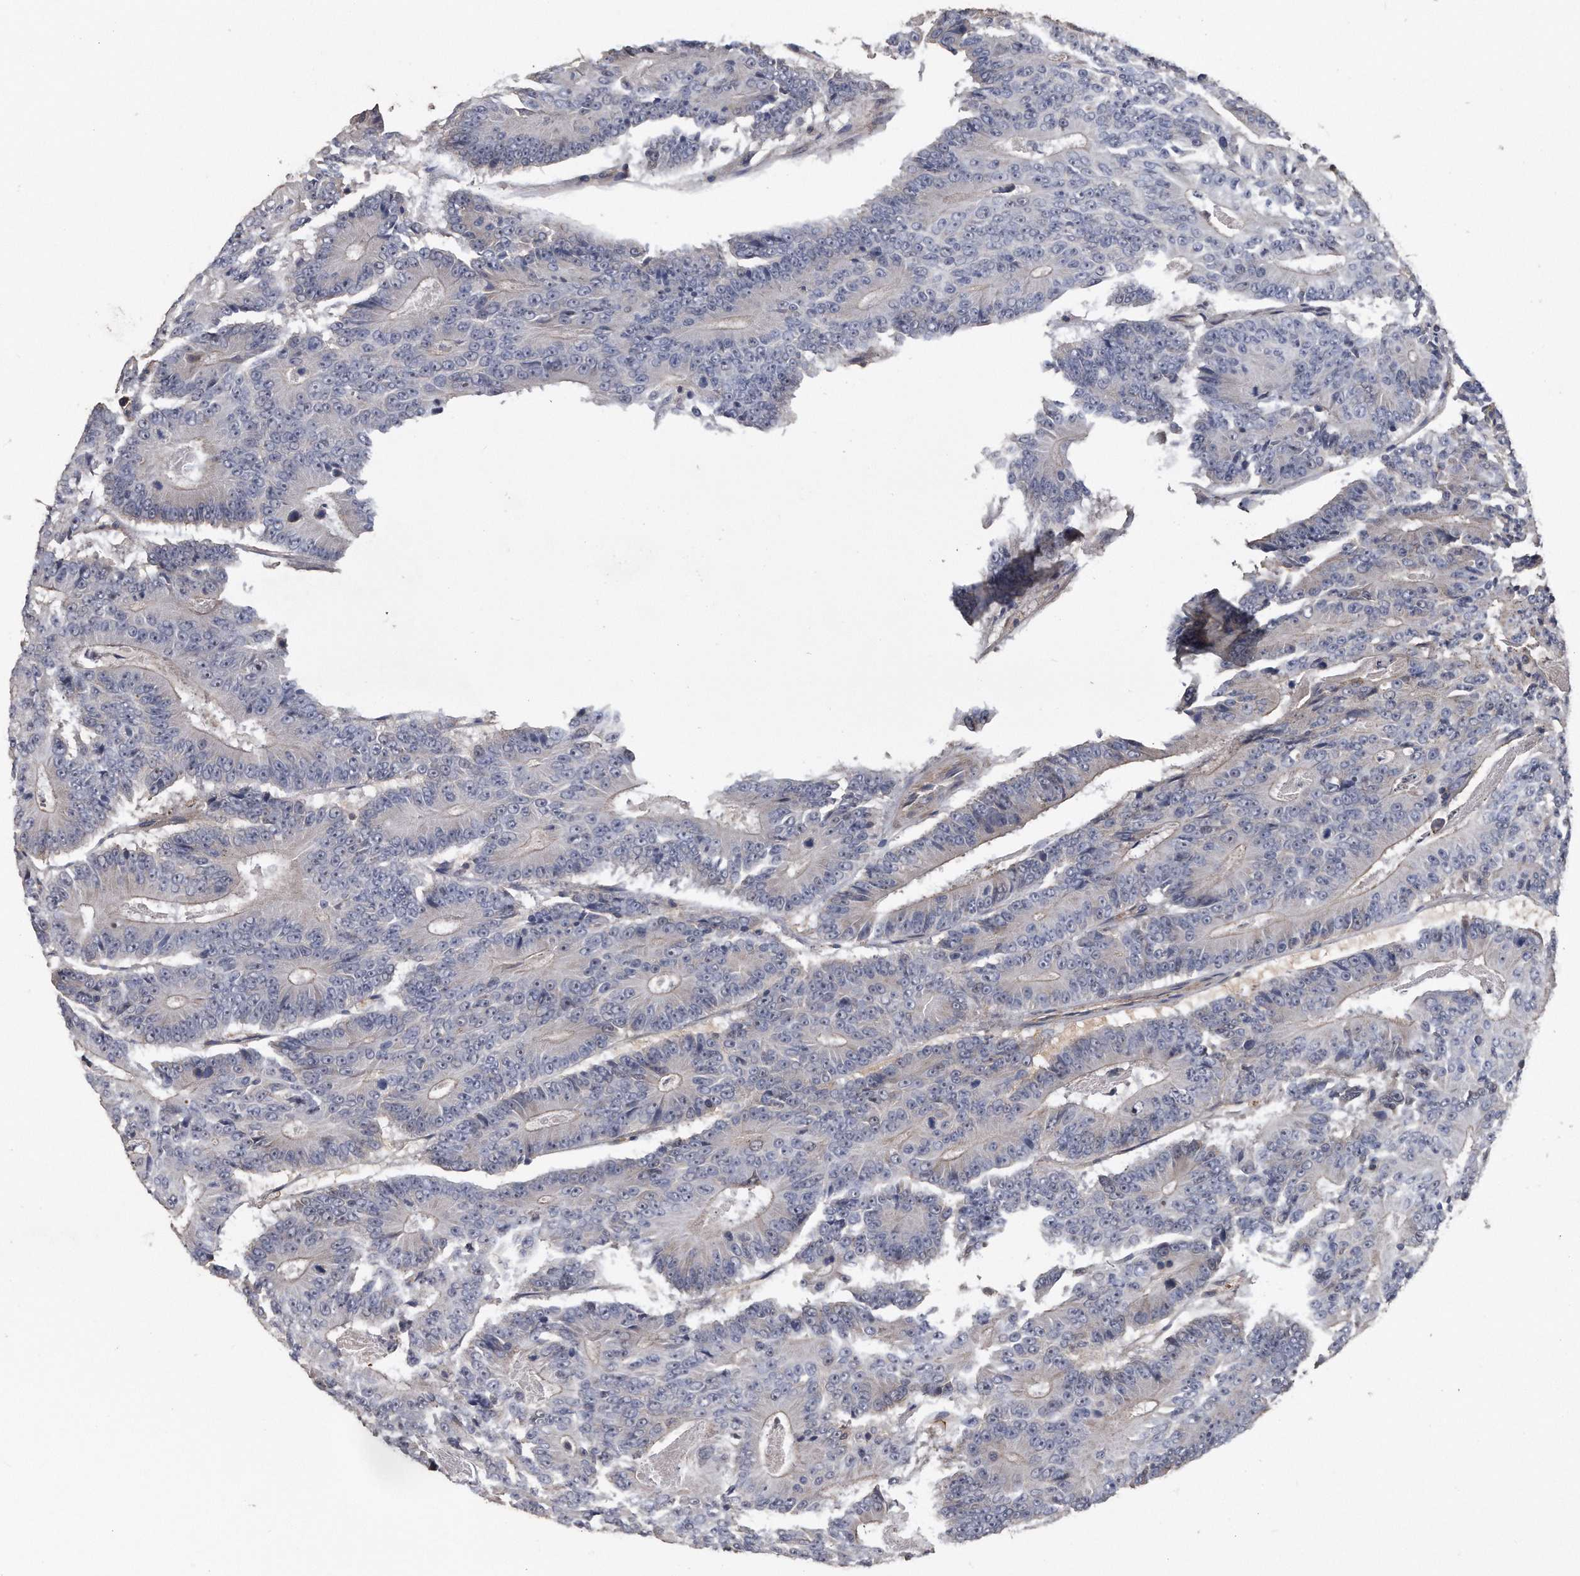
{"staining": {"intensity": "negative", "quantity": "none", "location": "none"}, "tissue": "colorectal cancer", "cell_type": "Tumor cells", "image_type": "cancer", "snomed": [{"axis": "morphology", "description": "Adenocarcinoma, NOS"}, {"axis": "topography", "description": "Colon"}], "caption": "Colorectal cancer was stained to show a protein in brown. There is no significant positivity in tumor cells.", "gene": "KCND3", "patient": {"sex": "male", "age": 83}}